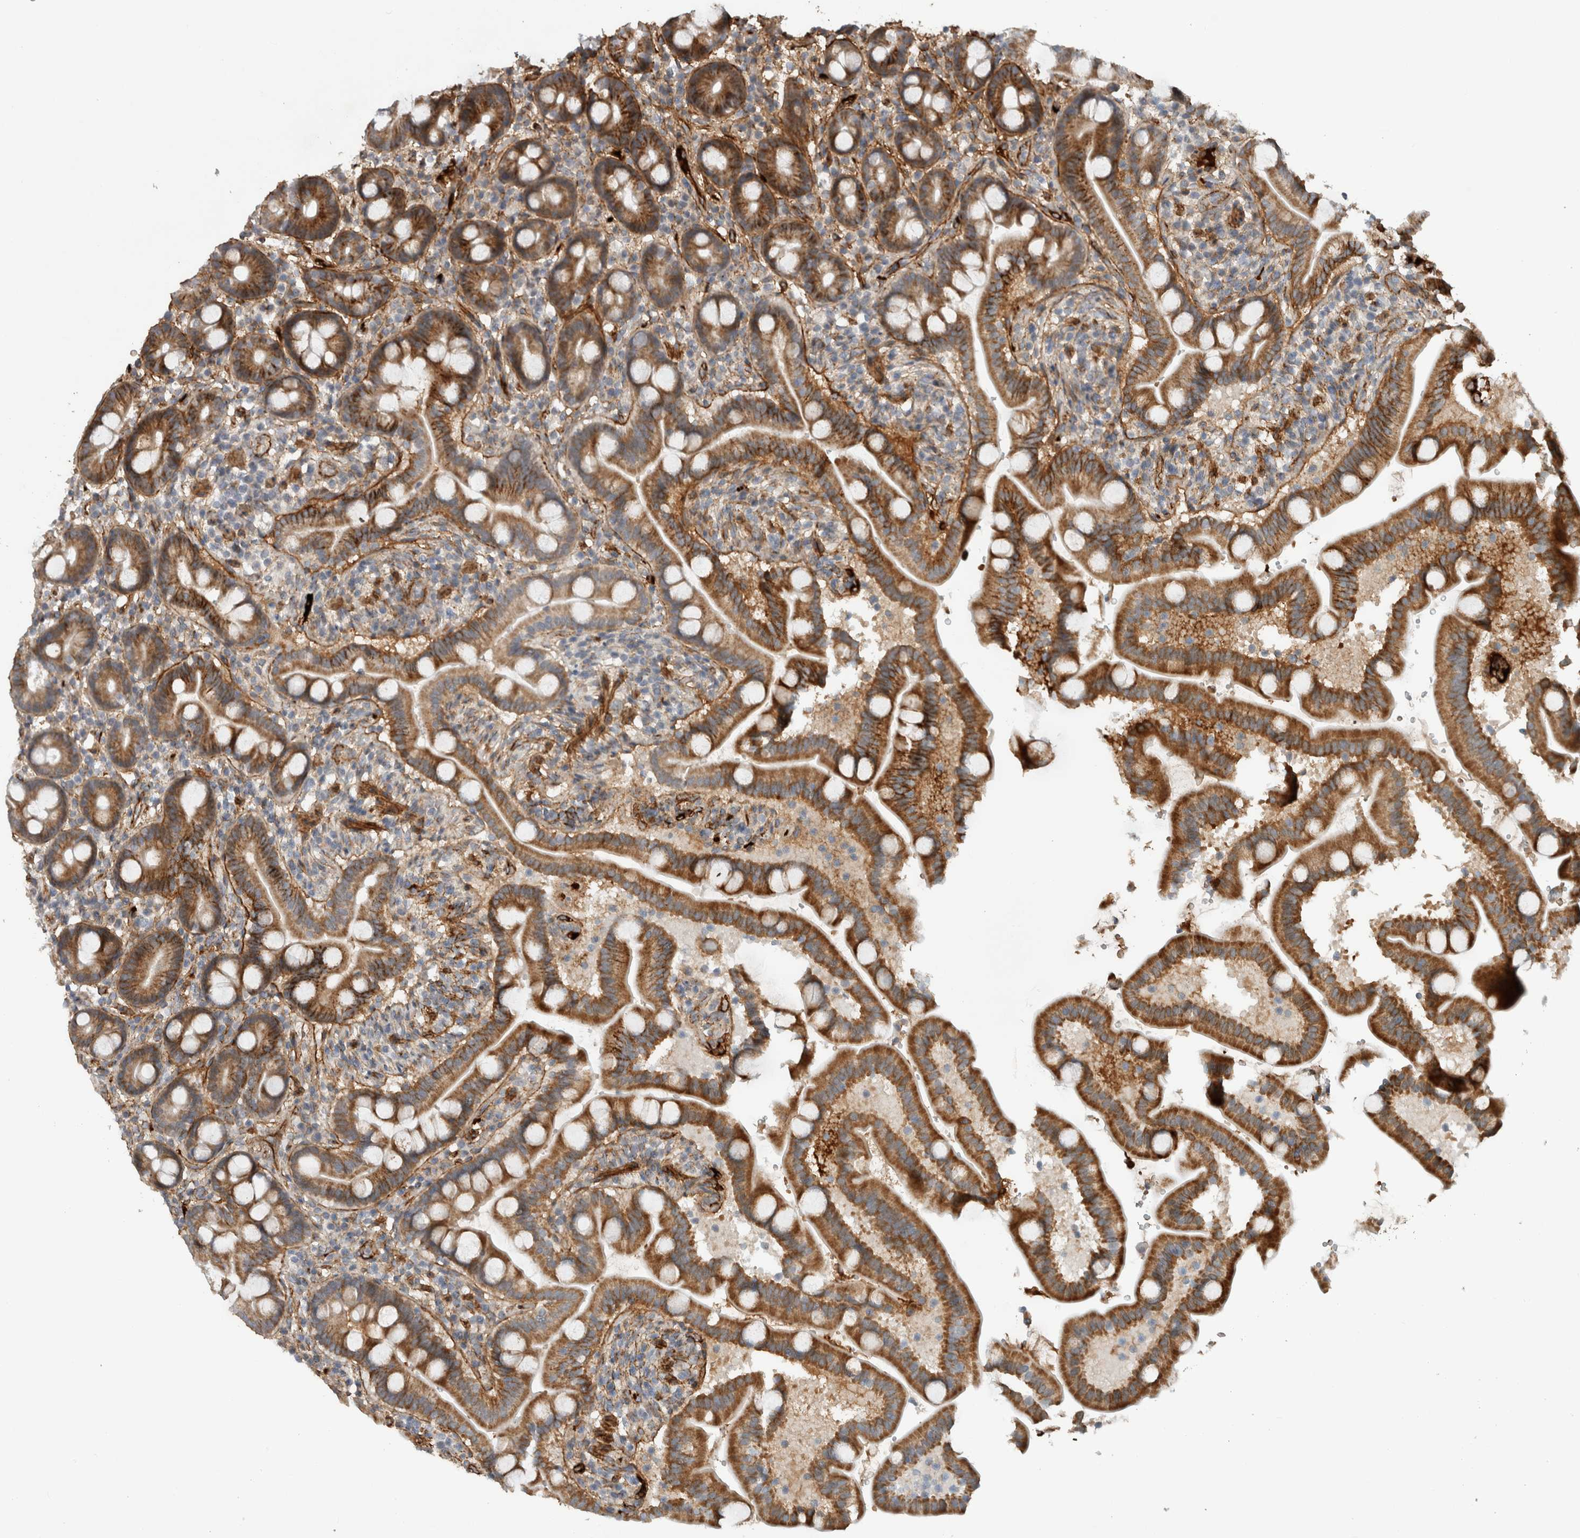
{"staining": {"intensity": "moderate", "quantity": ">75%", "location": "cytoplasmic/membranous"}, "tissue": "duodenum", "cell_type": "Glandular cells", "image_type": "normal", "snomed": [{"axis": "morphology", "description": "Normal tissue, NOS"}, {"axis": "topography", "description": "Duodenum"}], "caption": "The micrograph displays staining of benign duodenum, revealing moderate cytoplasmic/membranous protein expression (brown color) within glandular cells.", "gene": "FN1", "patient": {"sex": "male", "age": 54}}